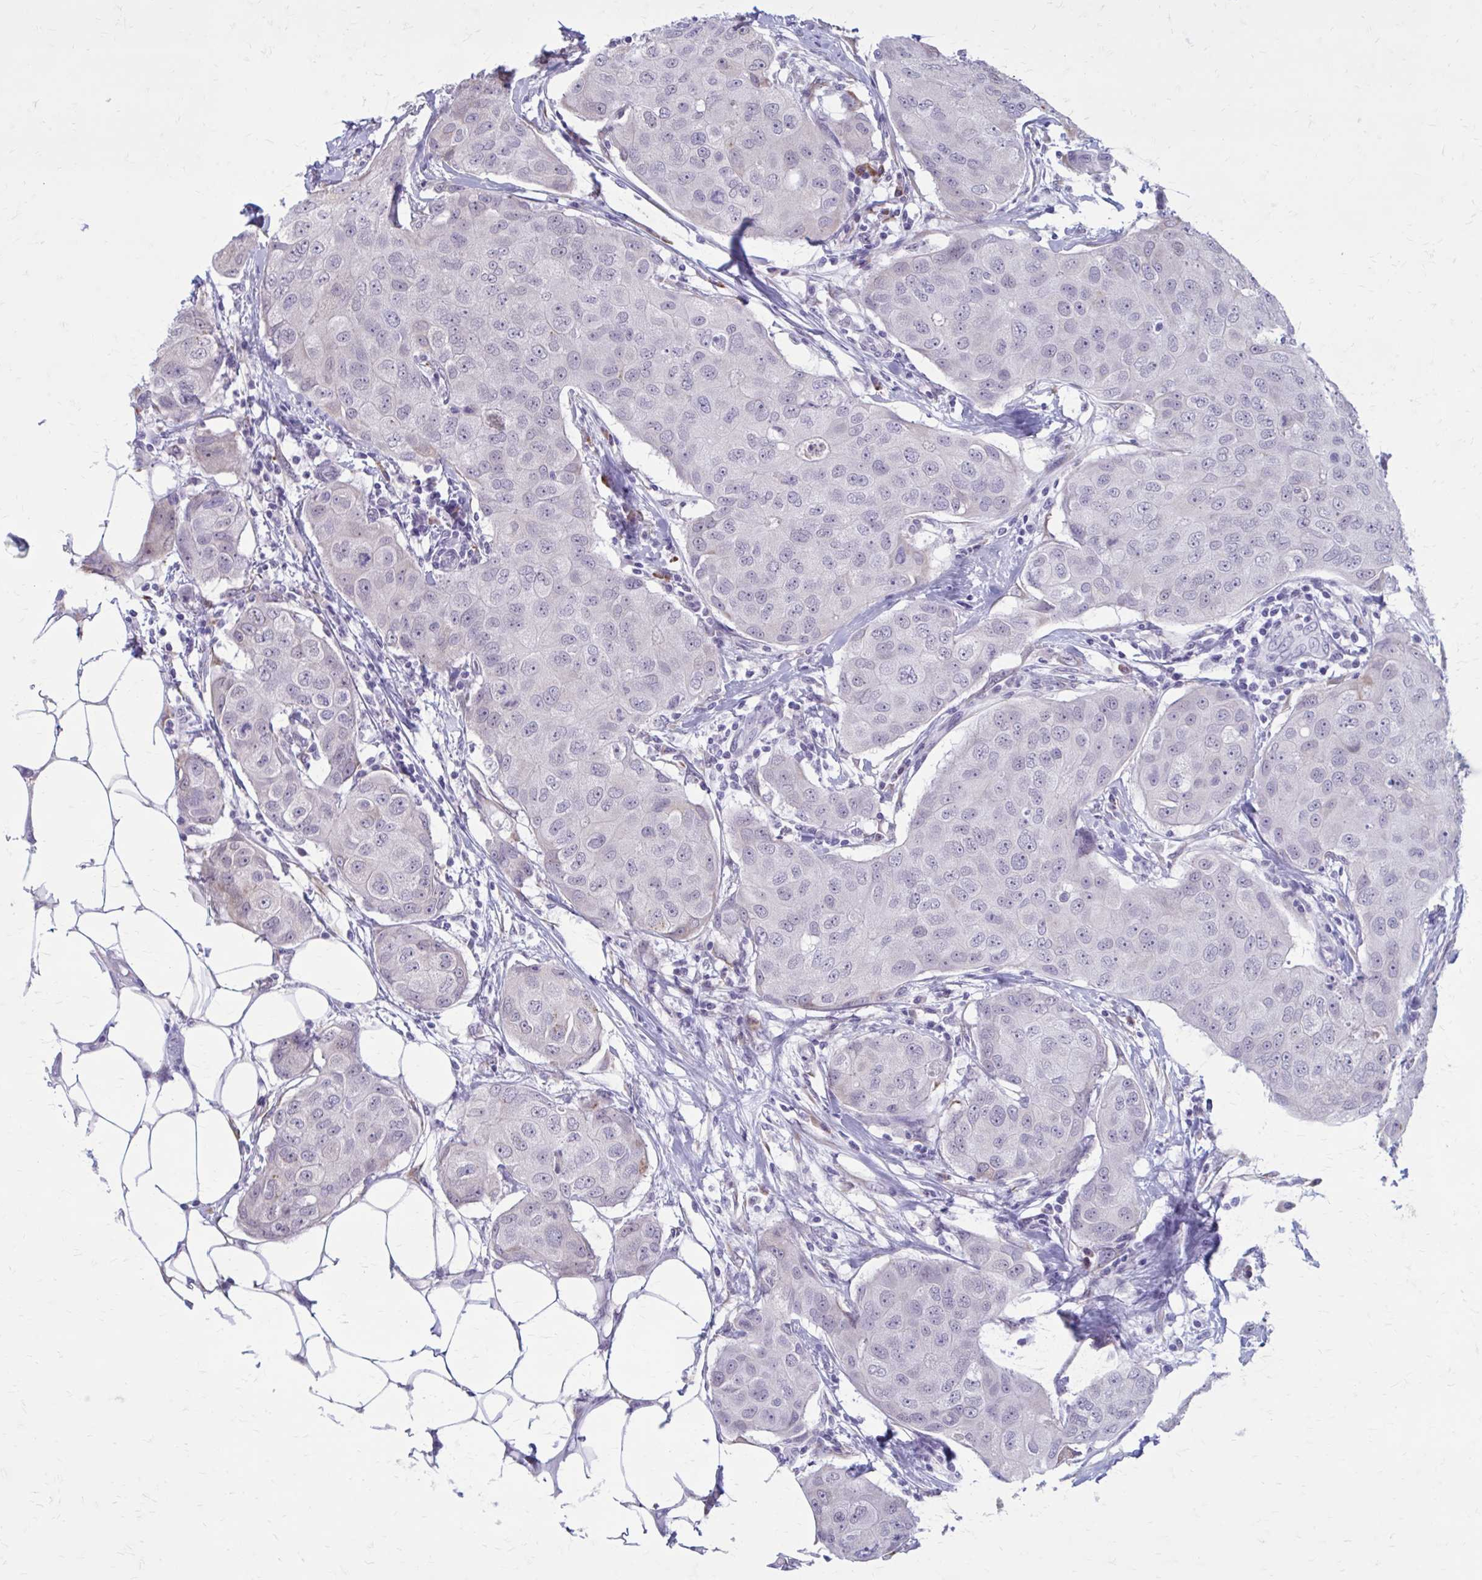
{"staining": {"intensity": "negative", "quantity": "none", "location": "none"}, "tissue": "breast cancer", "cell_type": "Tumor cells", "image_type": "cancer", "snomed": [{"axis": "morphology", "description": "Duct carcinoma"}, {"axis": "topography", "description": "Breast"}, {"axis": "topography", "description": "Lymph node"}], "caption": "Immunohistochemistry of breast intraductal carcinoma exhibits no expression in tumor cells.", "gene": "PROSER1", "patient": {"sex": "female", "age": 80}}